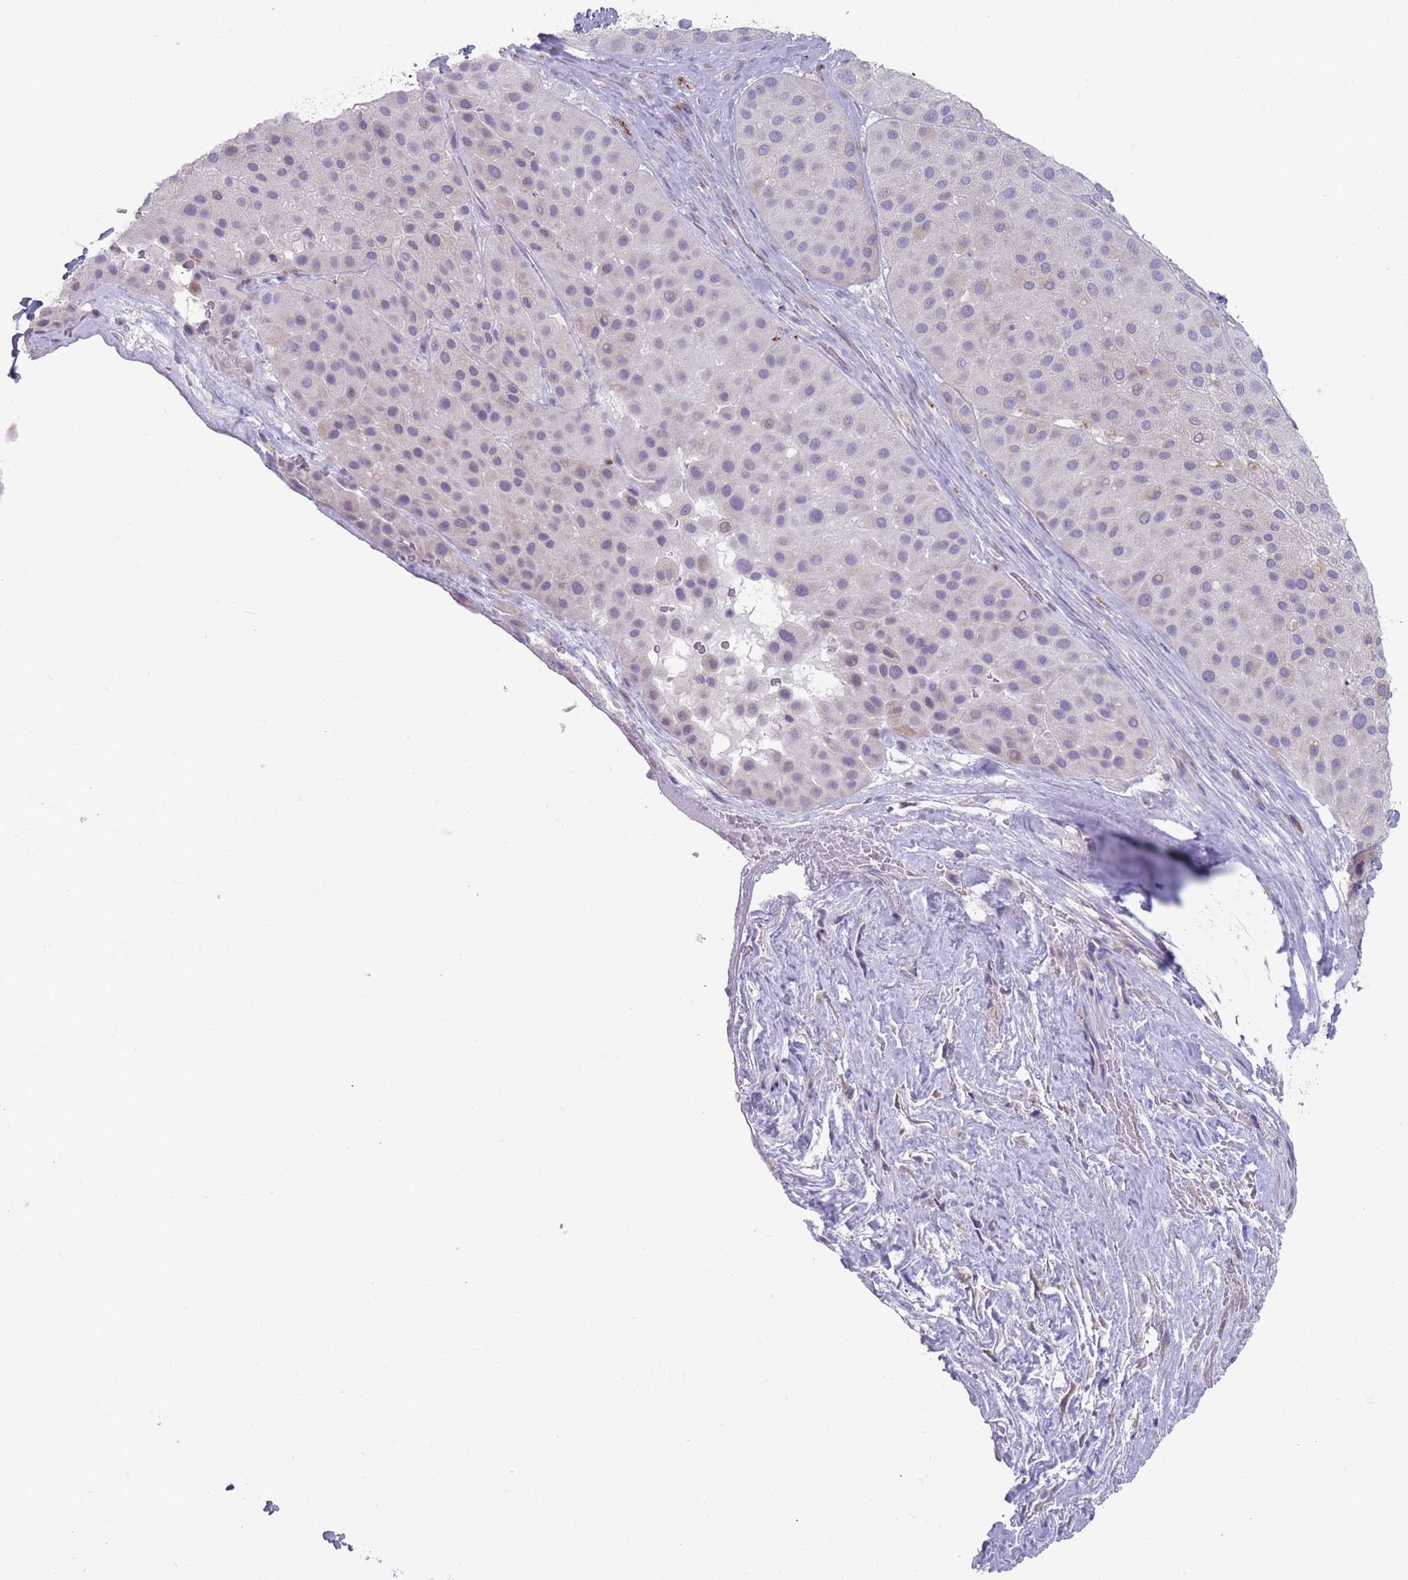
{"staining": {"intensity": "negative", "quantity": "none", "location": "none"}, "tissue": "melanoma", "cell_type": "Tumor cells", "image_type": "cancer", "snomed": [{"axis": "morphology", "description": "Malignant melanoma, Metastatic site"}, {"axis": "topography", "description": "Smooth muscle"}], "caption": "Tumor cells show no significant protein positivity in melanoma. Brightfield microscopy of immunohistochemistry (IHC) stained with DAB (3,3'-diaminobenzidine) (brown) and hematoxylin (blue), captured at high magnification.", "gene": "PAIP2B", "patient": {"sex": "male", "age": 41}}